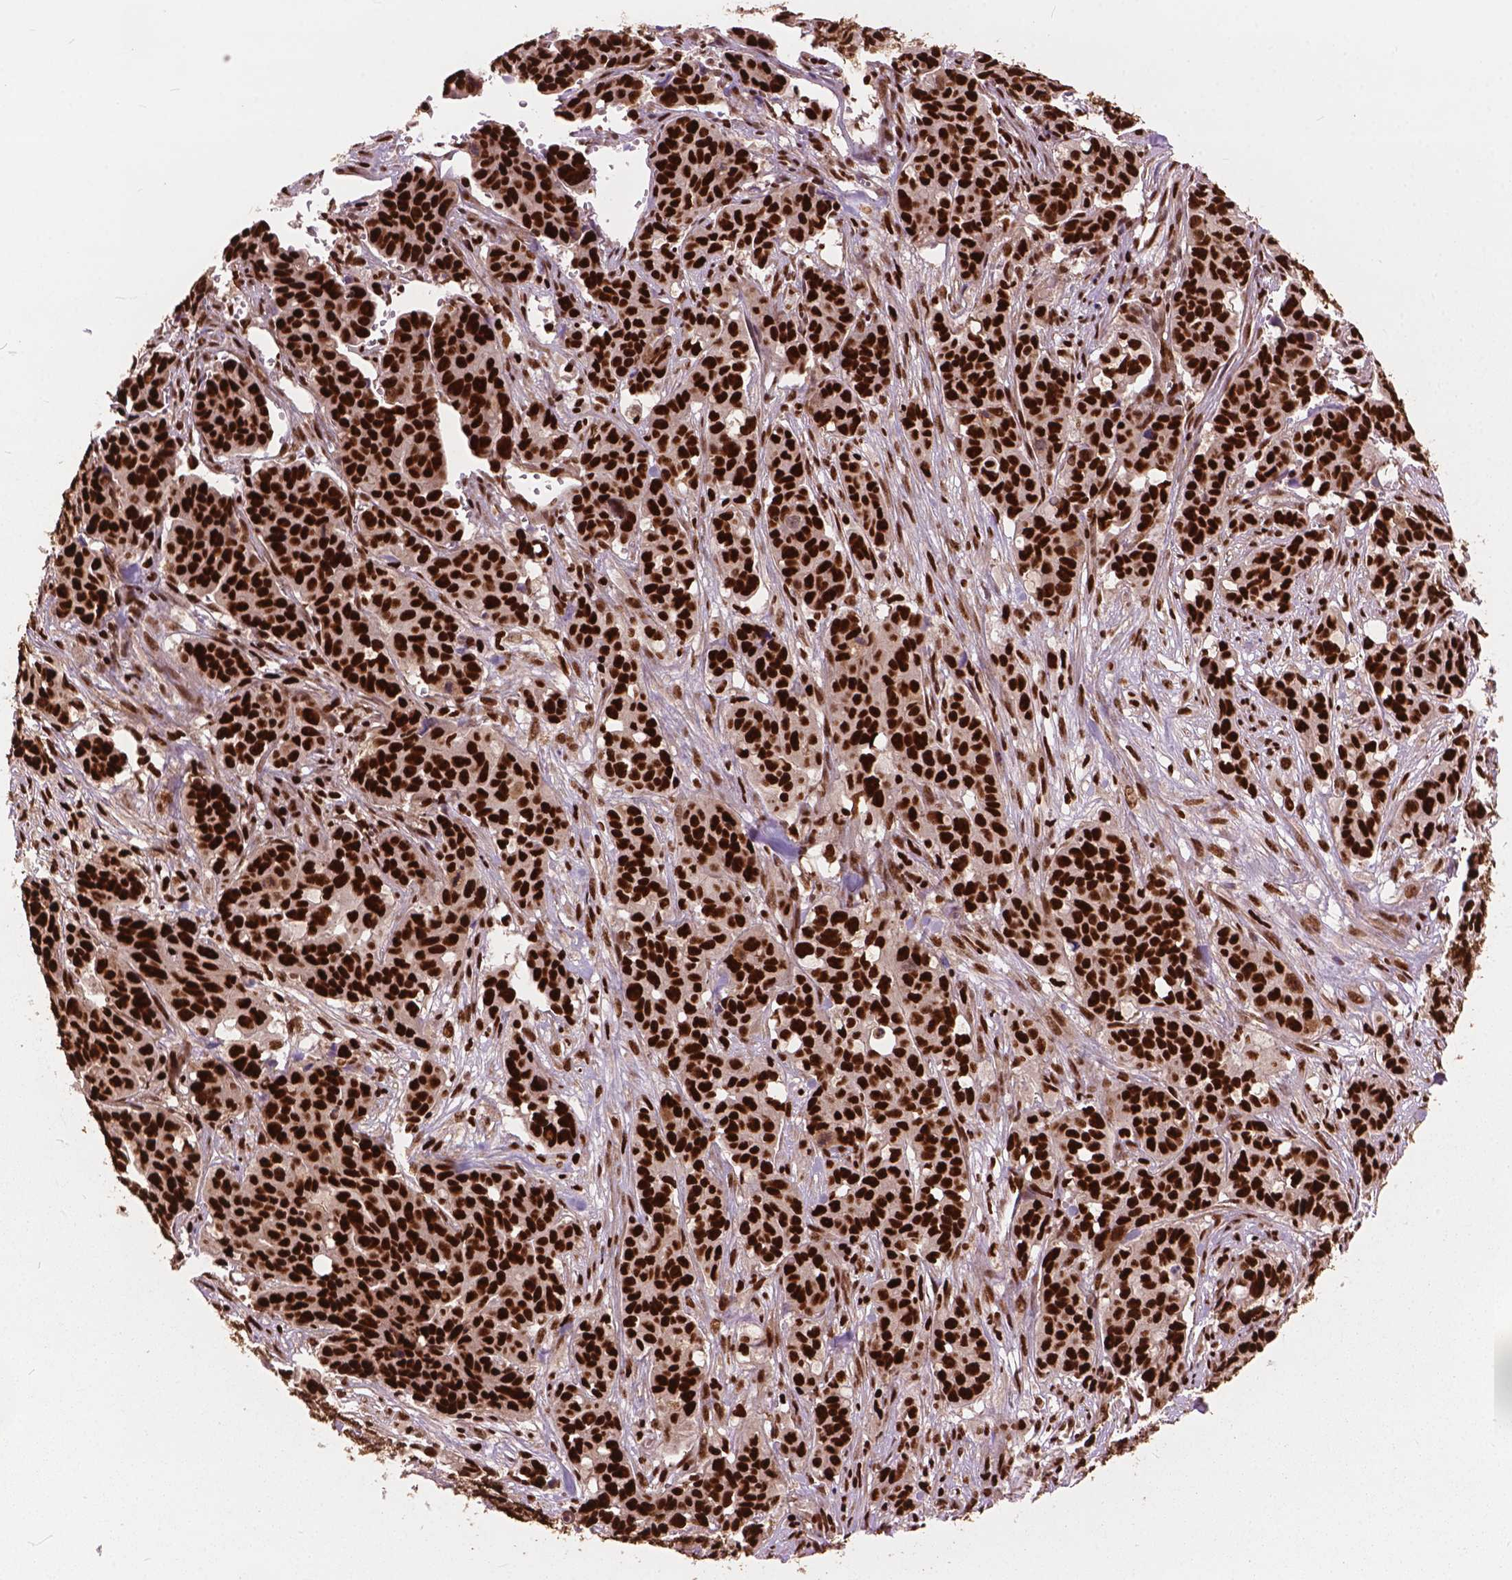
{"staining": {"intensity": "strong", "quantity": ">75%", "location": "nuclear"}, "tissue": "ovarian cancer", "cell_type": "Tumor cells", "image_type": "cancer", "snomed": [{"axis": "morphology", "description": "Carcinoma, endometroid"}, {"axis": "topography", "description": "Ovary"}], "caption": "Tumor cells reveal high levels of strong nuclear staining in about >75% of cells in ovarian cancer.", "gene": "ANP32B", "patient": {"sex": "female", "age": 78}}